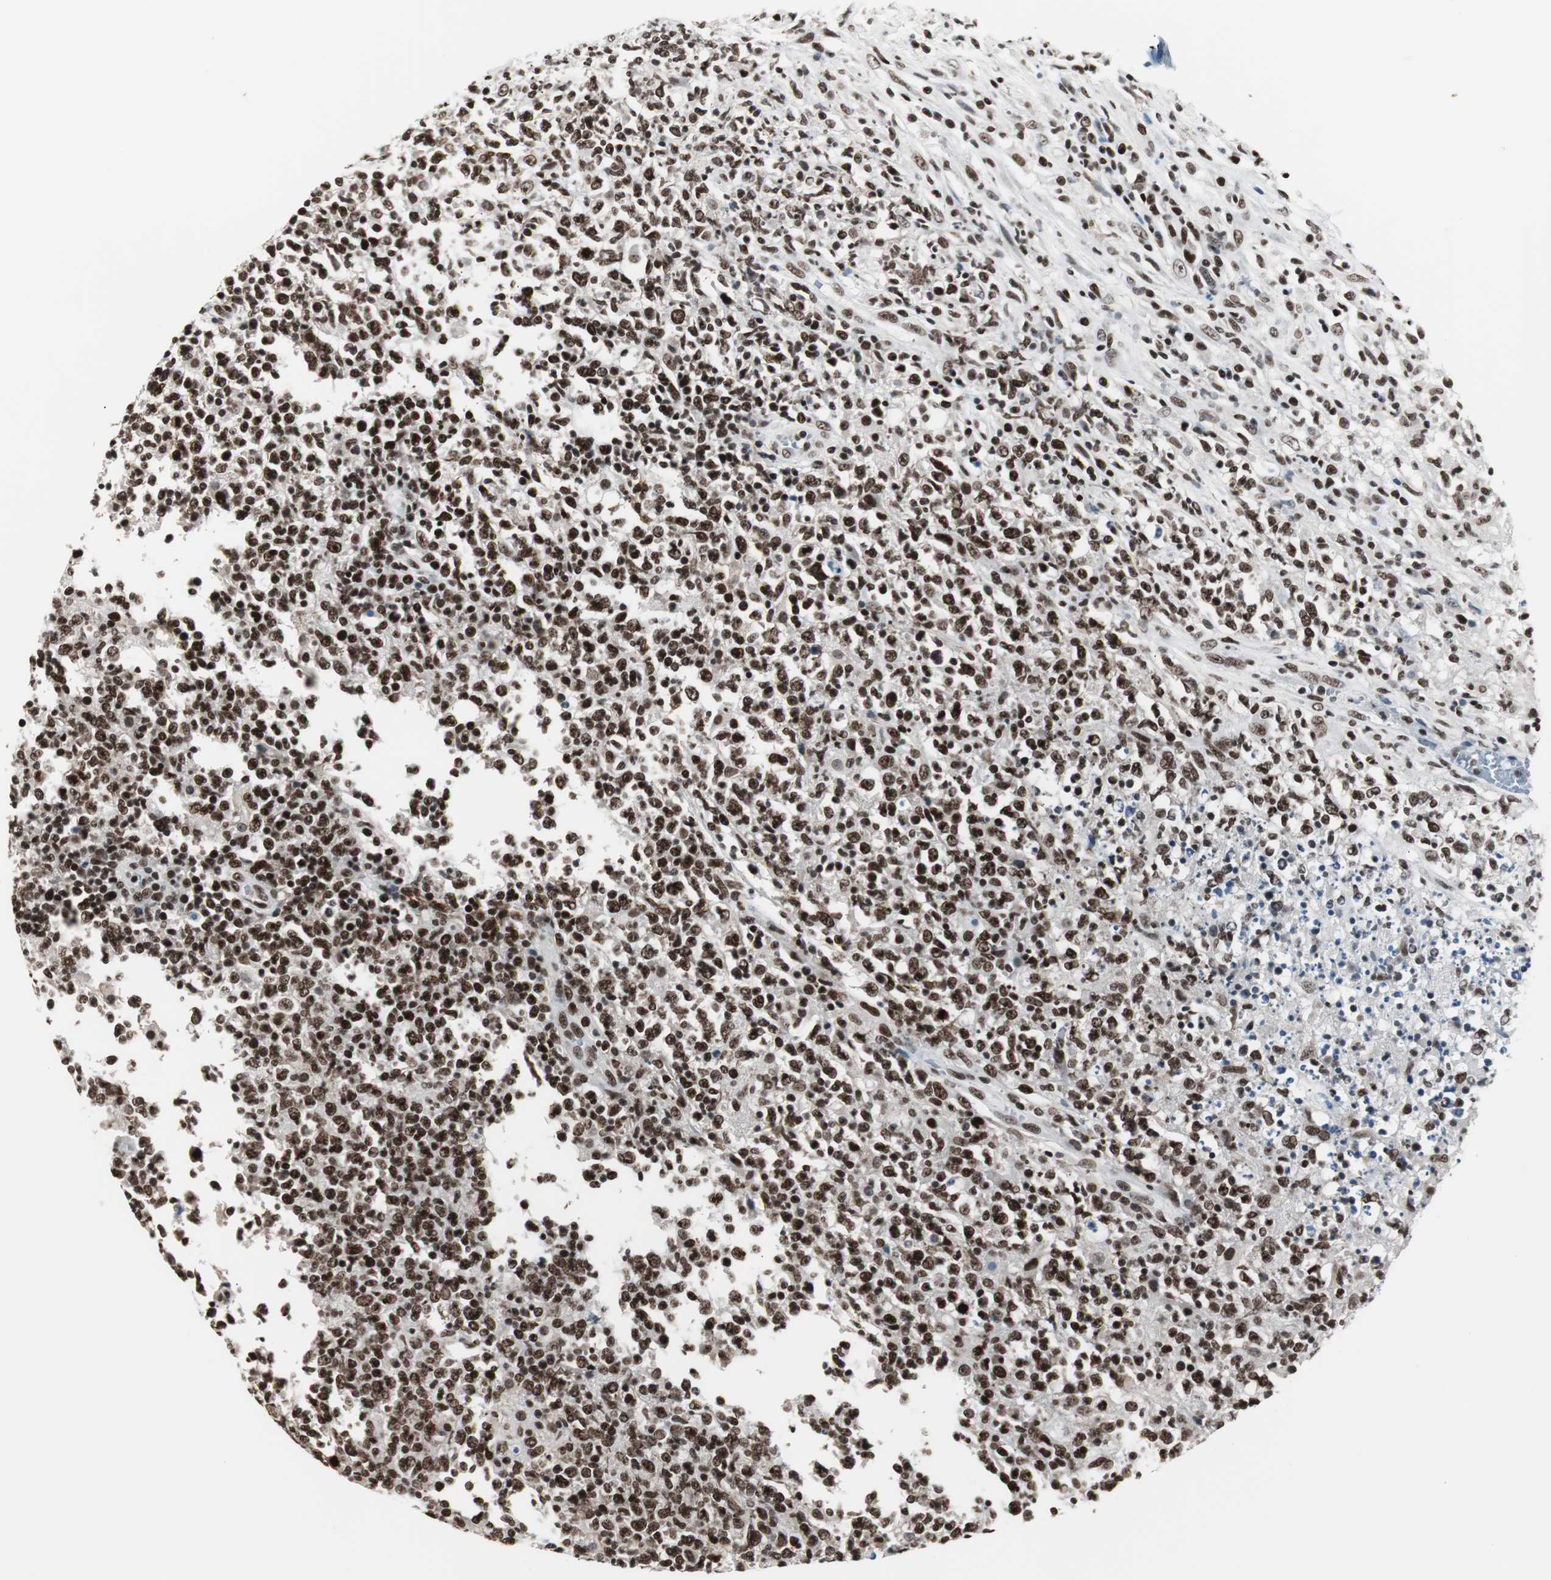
{"staining": {"intensity": "strong", "quantity": ">75%", "location": "nuclear"}, "tissue": "lymphoma", "cell_type": "Tumor cells", "image_type": "cancer", "snomed": [{"axis": "morphology", "description": "Malignant lymphoma, non-Hodgkin's type, High grade"}, {"axis": "topography", "description": "Lymph node"}], "caption": "Immunohistochemistry micrograph of human high-grade malignant lymphoma, non-Hodgkin's type stained for a protein (brown), which shows high levels of strong nuclear staining in approximately >75% of tumor cells.", "gene": "XRCC1", "patient": {"sex": "female", "age": 84}}